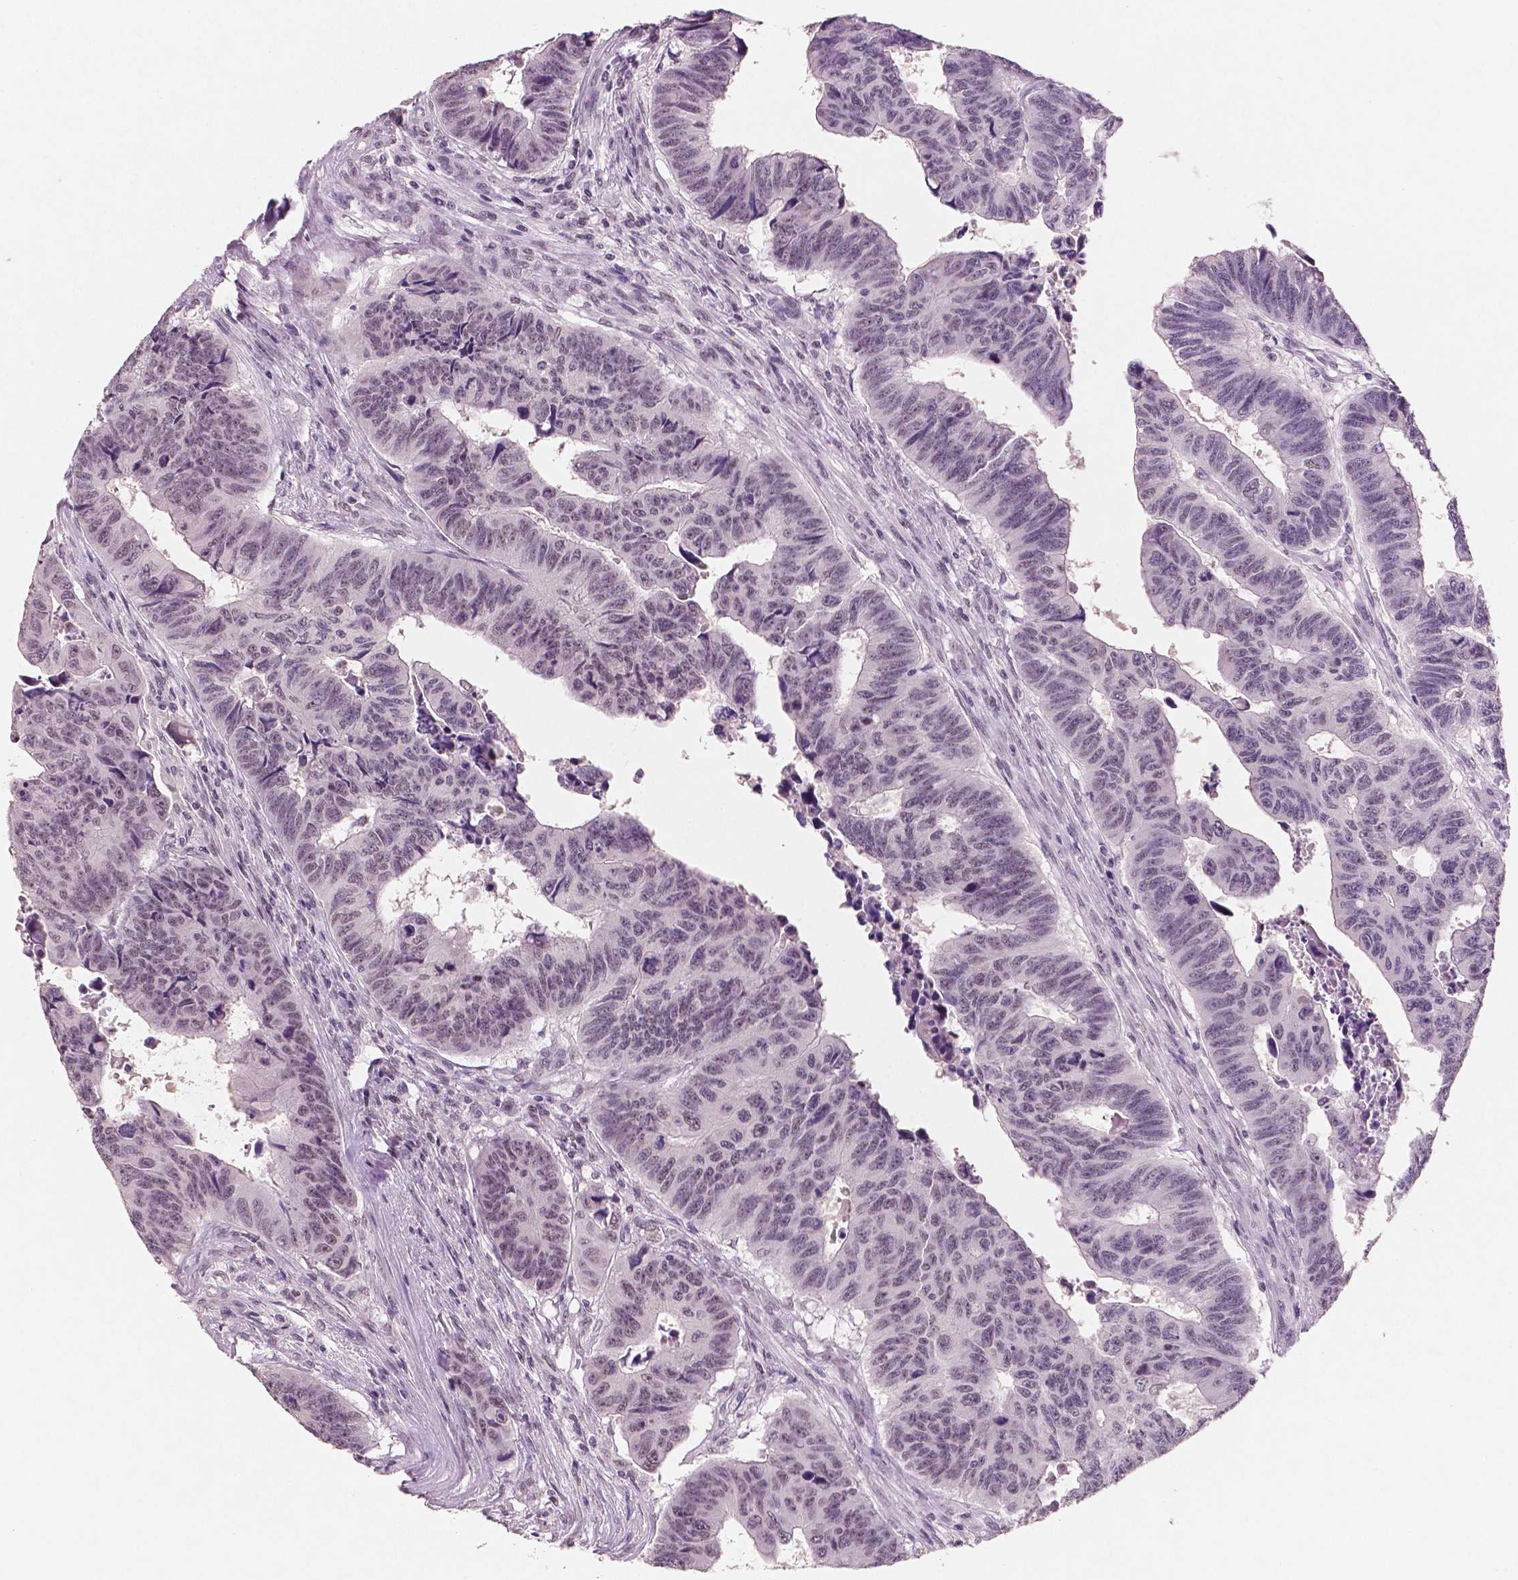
{"staining": {"intensity": "weak", "quantity": "25%-75%", "location": "nuclear"}, "tissue": "colorectal cancer", "cell_type": "Tumor cells", "image_type": "cancer", "snomed": [{"axis": "morphology", "description": "Adenocarcinoma, NOS"}, {"axis": "topography", "description": "Rectum"}], "caption": "This is an image of immunohistochemistry staining of adenocarcinoma (colorectal), which shows weak expression in the nuclear of tumor cells.", "gene": "BRD4", "patient": {"sex": "female", "age": 85}}